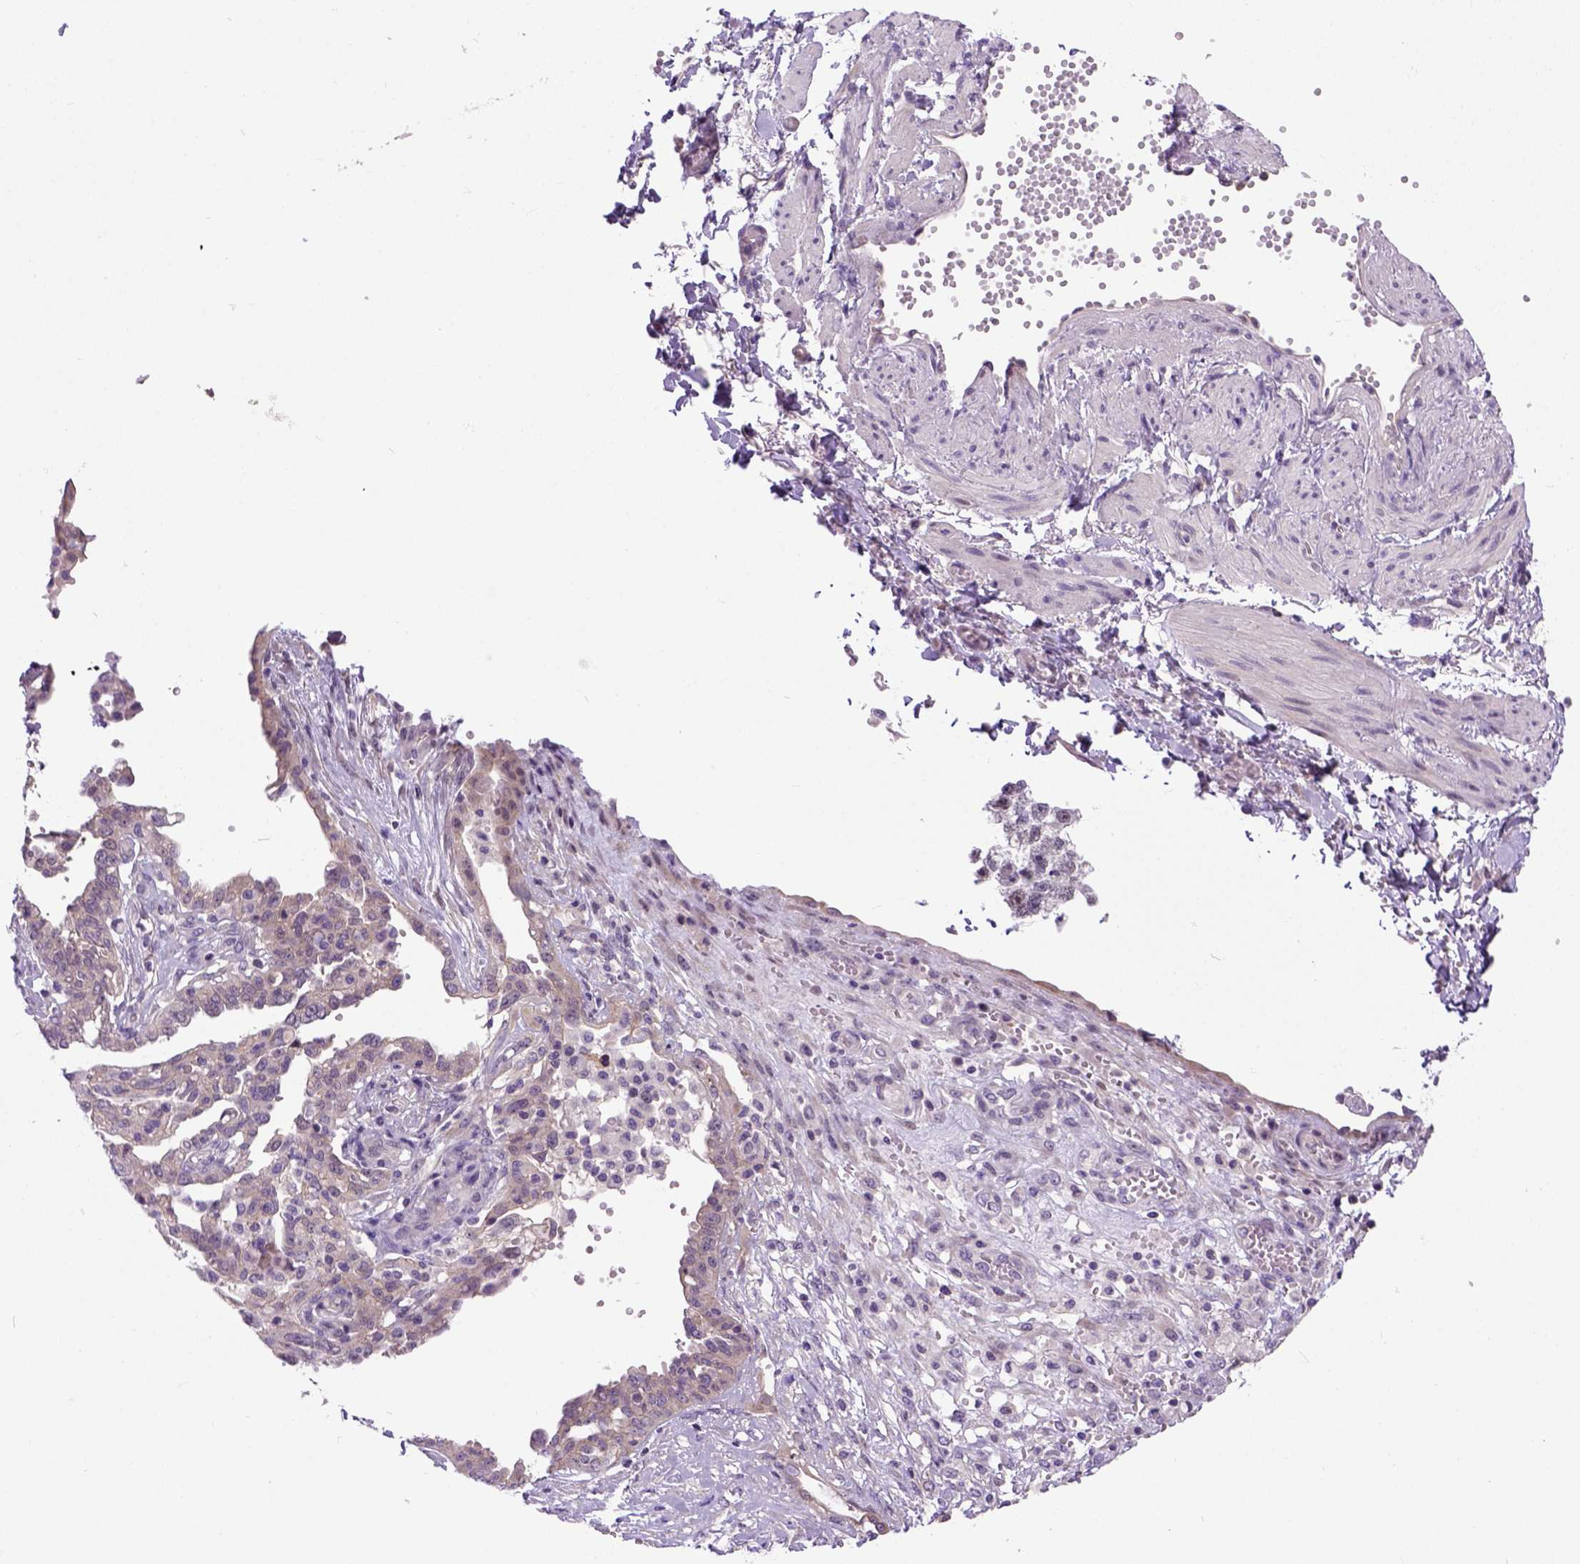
{"staining": {"intensity": "weak", "quantity": ">75%", "location": "cytoplasmic/membranous"}, "tissue": "ovarian cancer", "cell_type": "Tumor cells", "image_type": "cancer", "snomed": [{"axis": "morphology", "description": "Cystadenocarcinoma, serous, NOS"}, {"axis": "topography", "description": "Ovary"}], "caption": "High-magnification brightfield microscopy of serous cystadenocarcinoma (ovarian) stained with DAB (3,3'-diaminobenzidine) (brown) and counterstained with hematoxylin (blue). tumor cells exhibit weak cytoplasmic/membranous staining is seen in approximately>75% of cells.", "gene": "NEK5", "patient": {"sex": "female", "age": 67}}